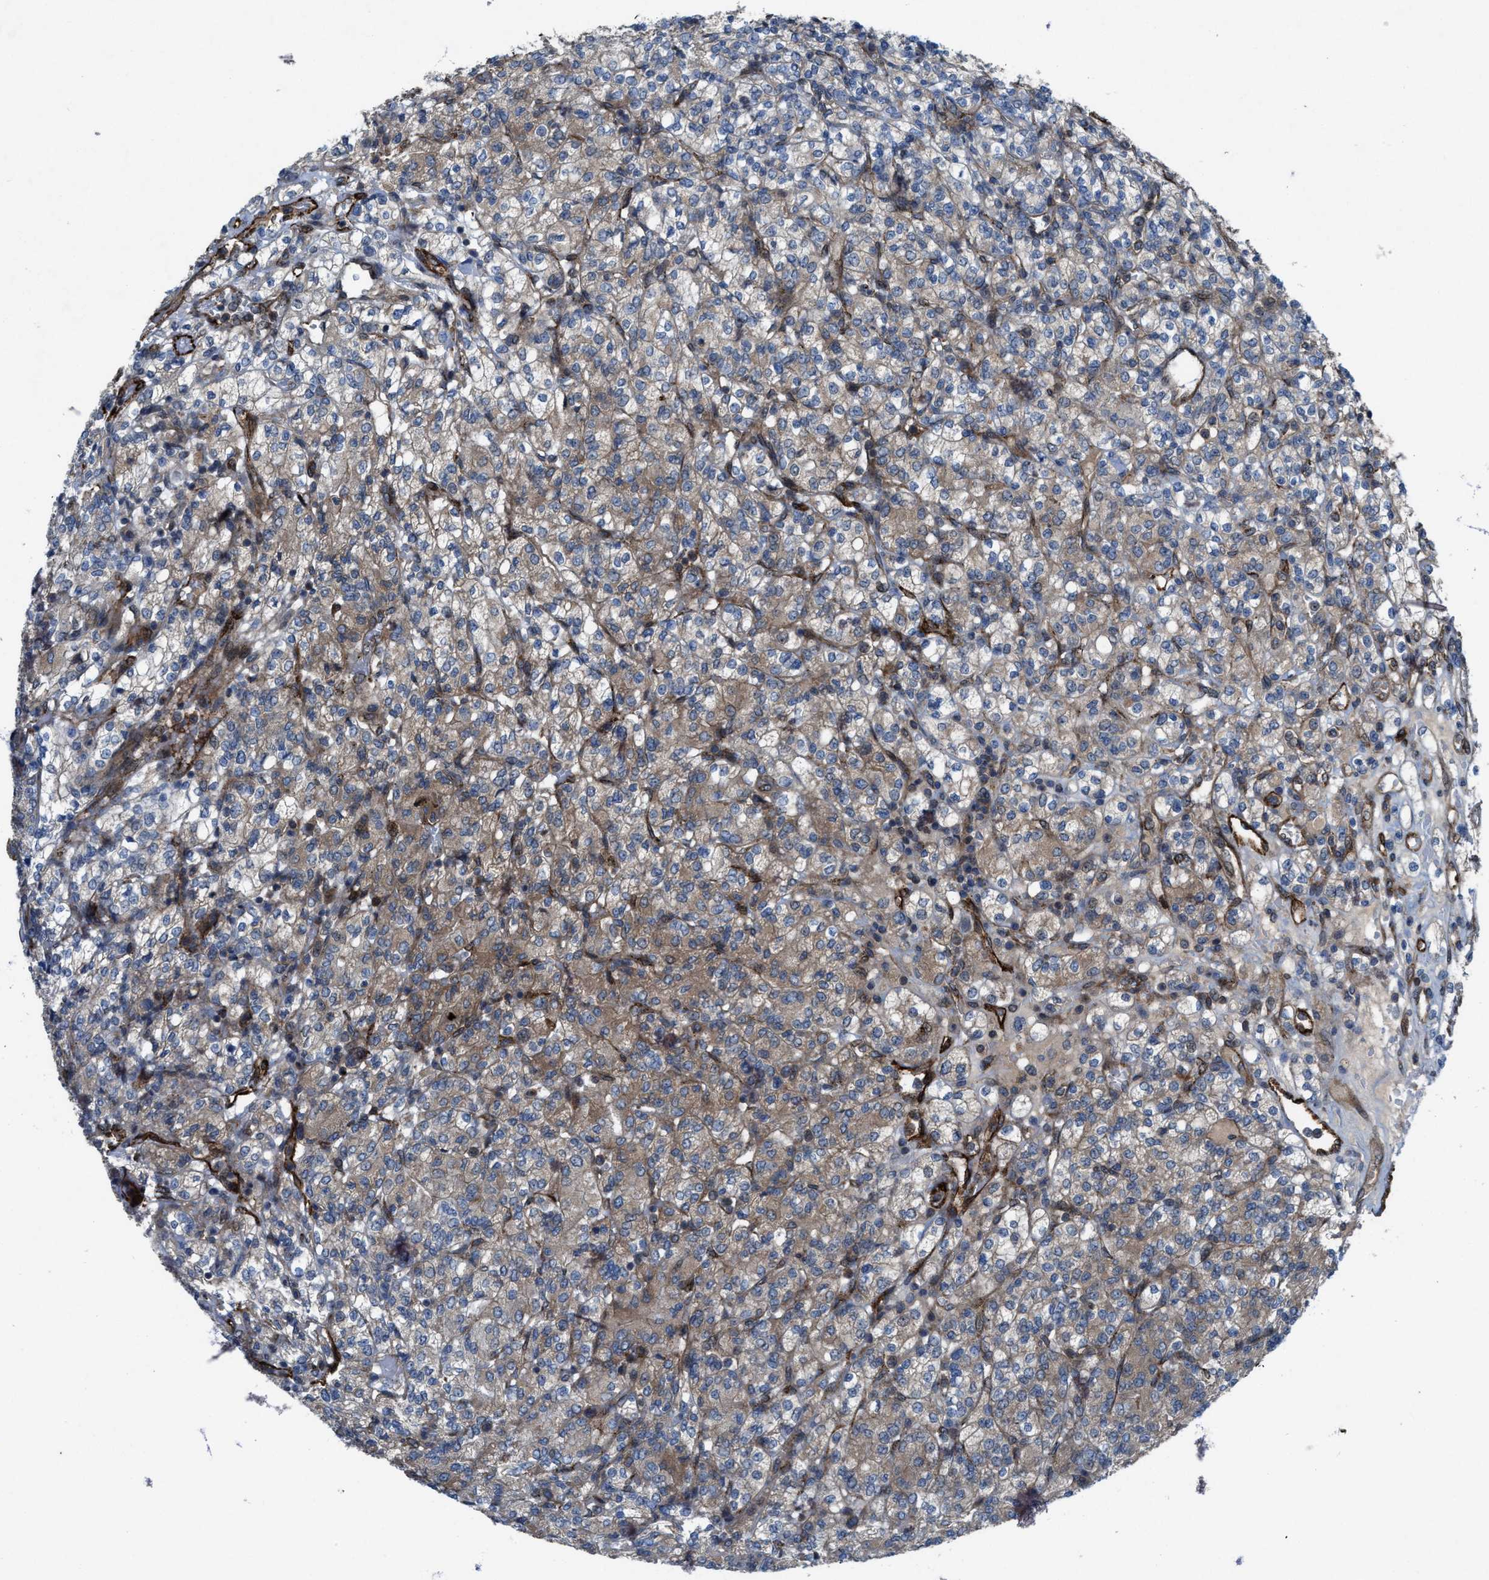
{"staining": {"intensity": "moderate", "quantity": "<25%", "location": "cytoplasmic/membranous"}, "tissue": "renal cancer", "cell_type": "Tumor cells", "image_type": "cancer", "snomed": [{"axis": "morphology", "description": "Adenocarcinoma, NOS"}, {"axis": "topography", "description": "Kidney"}], "caption": "This photomicrograph exhibits IHC staining of human renal cancer (adenocarcinoma), with low moderate cytoplasmic/membranous staining in about <25% of tumor cells.", "gene": "URGCP", "patient": {"sex": "male", "age": 77}}